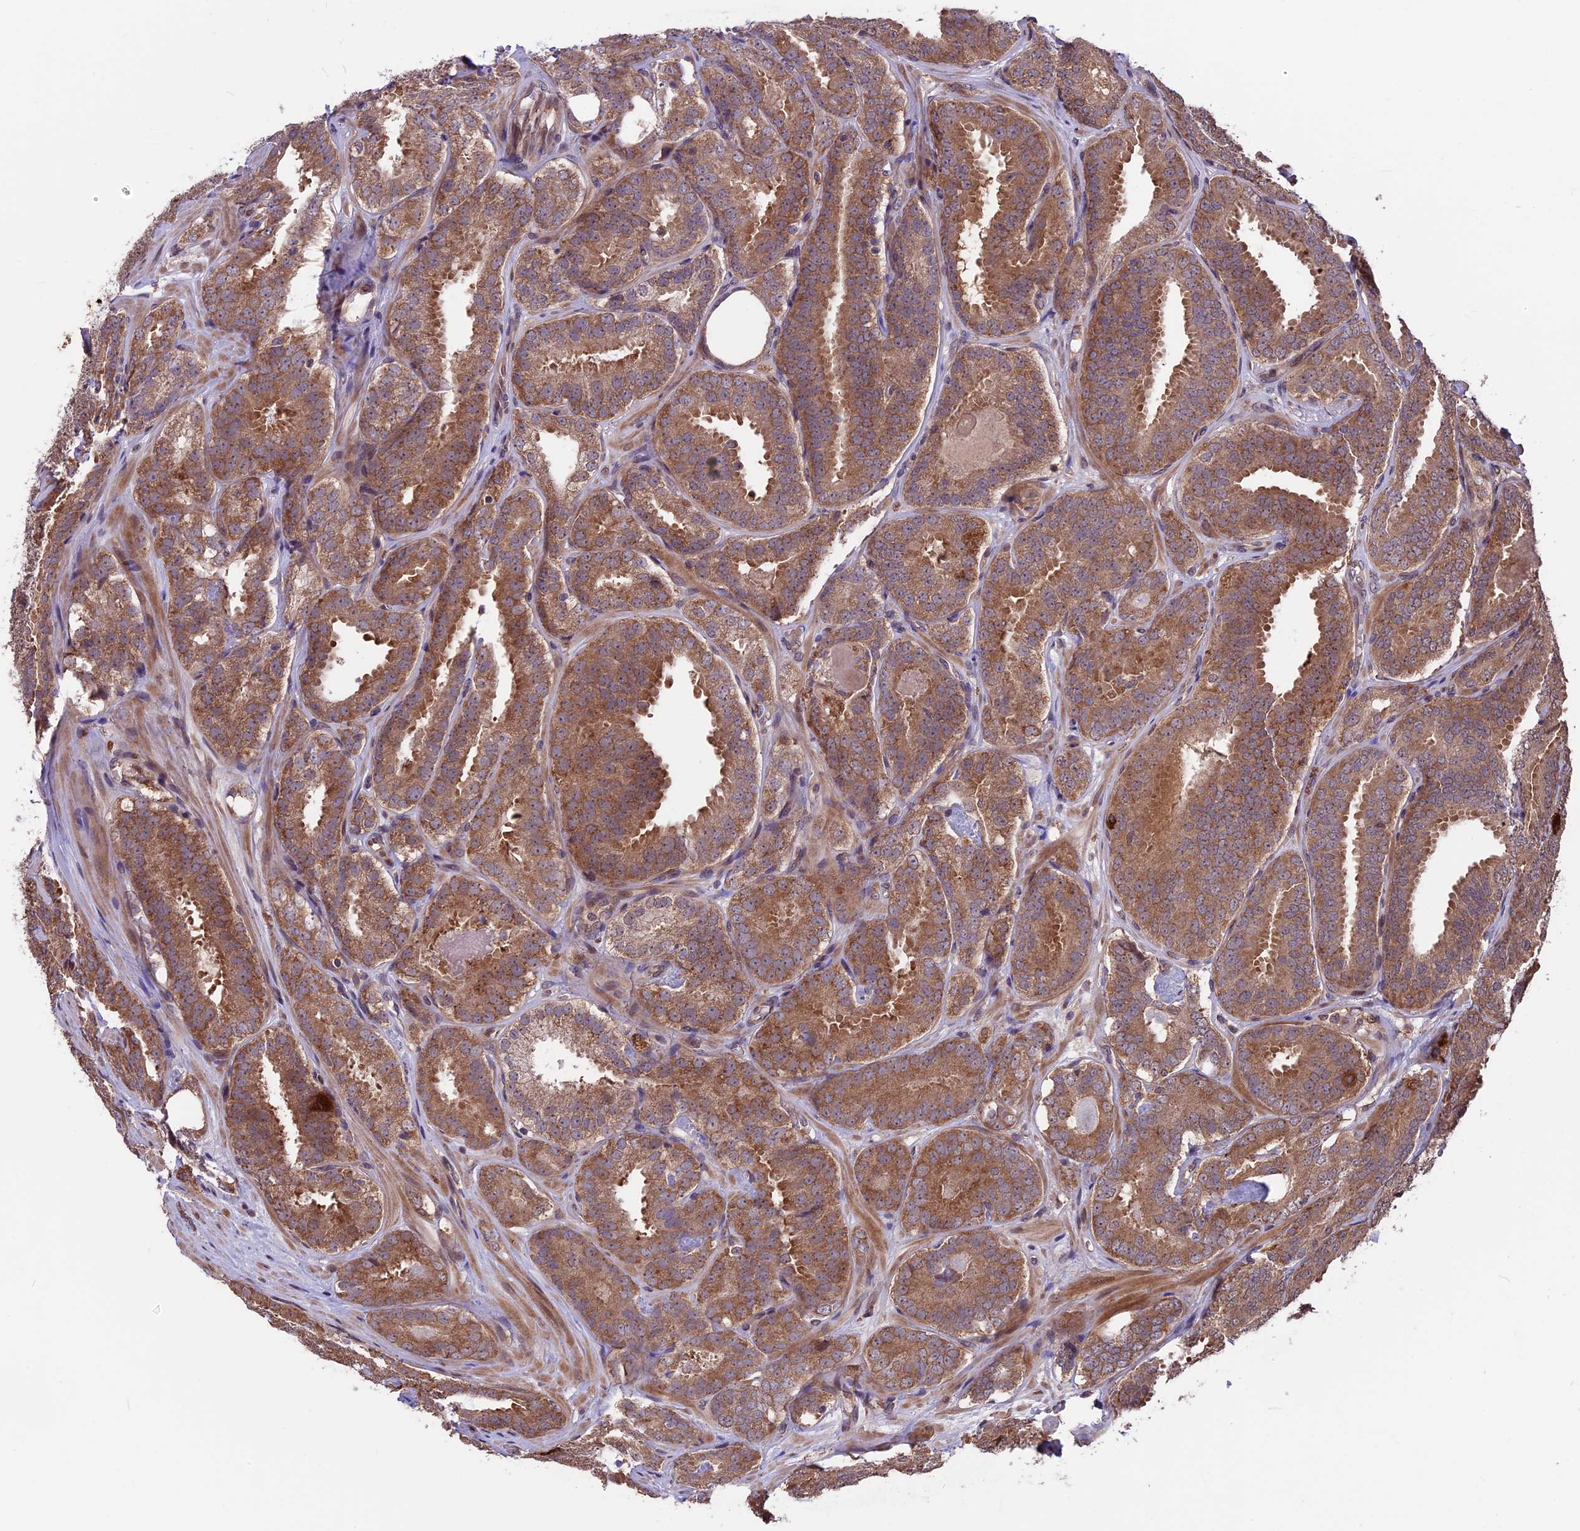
{"staining": {"intensity": "moderate", "quantity": ">75%", "location": "cytoplasmic/membranous"}, "tissue": "prostate cancer", "cell_type": "Tumor cells", "image_type": "cancer", "snomed": [{"axis": "morphology", "description": "Adenocarcinoma, High grade"}, {"axis": "topography", "description": "Prostate"}], "caption": "Immunohistochemistry image of neoplastic tissue: human prostate cancer (adenocarcinoma (high-grade)) stained using IHC demonstrates medium levels of moderate protein expression localized specifically in the cytoplasmic/membranous of tumor cells, appearing as a cytoplasmic/membranous brown color.", "gene": "ZNF598", "patient": {"sex": "male", "age": 63}}